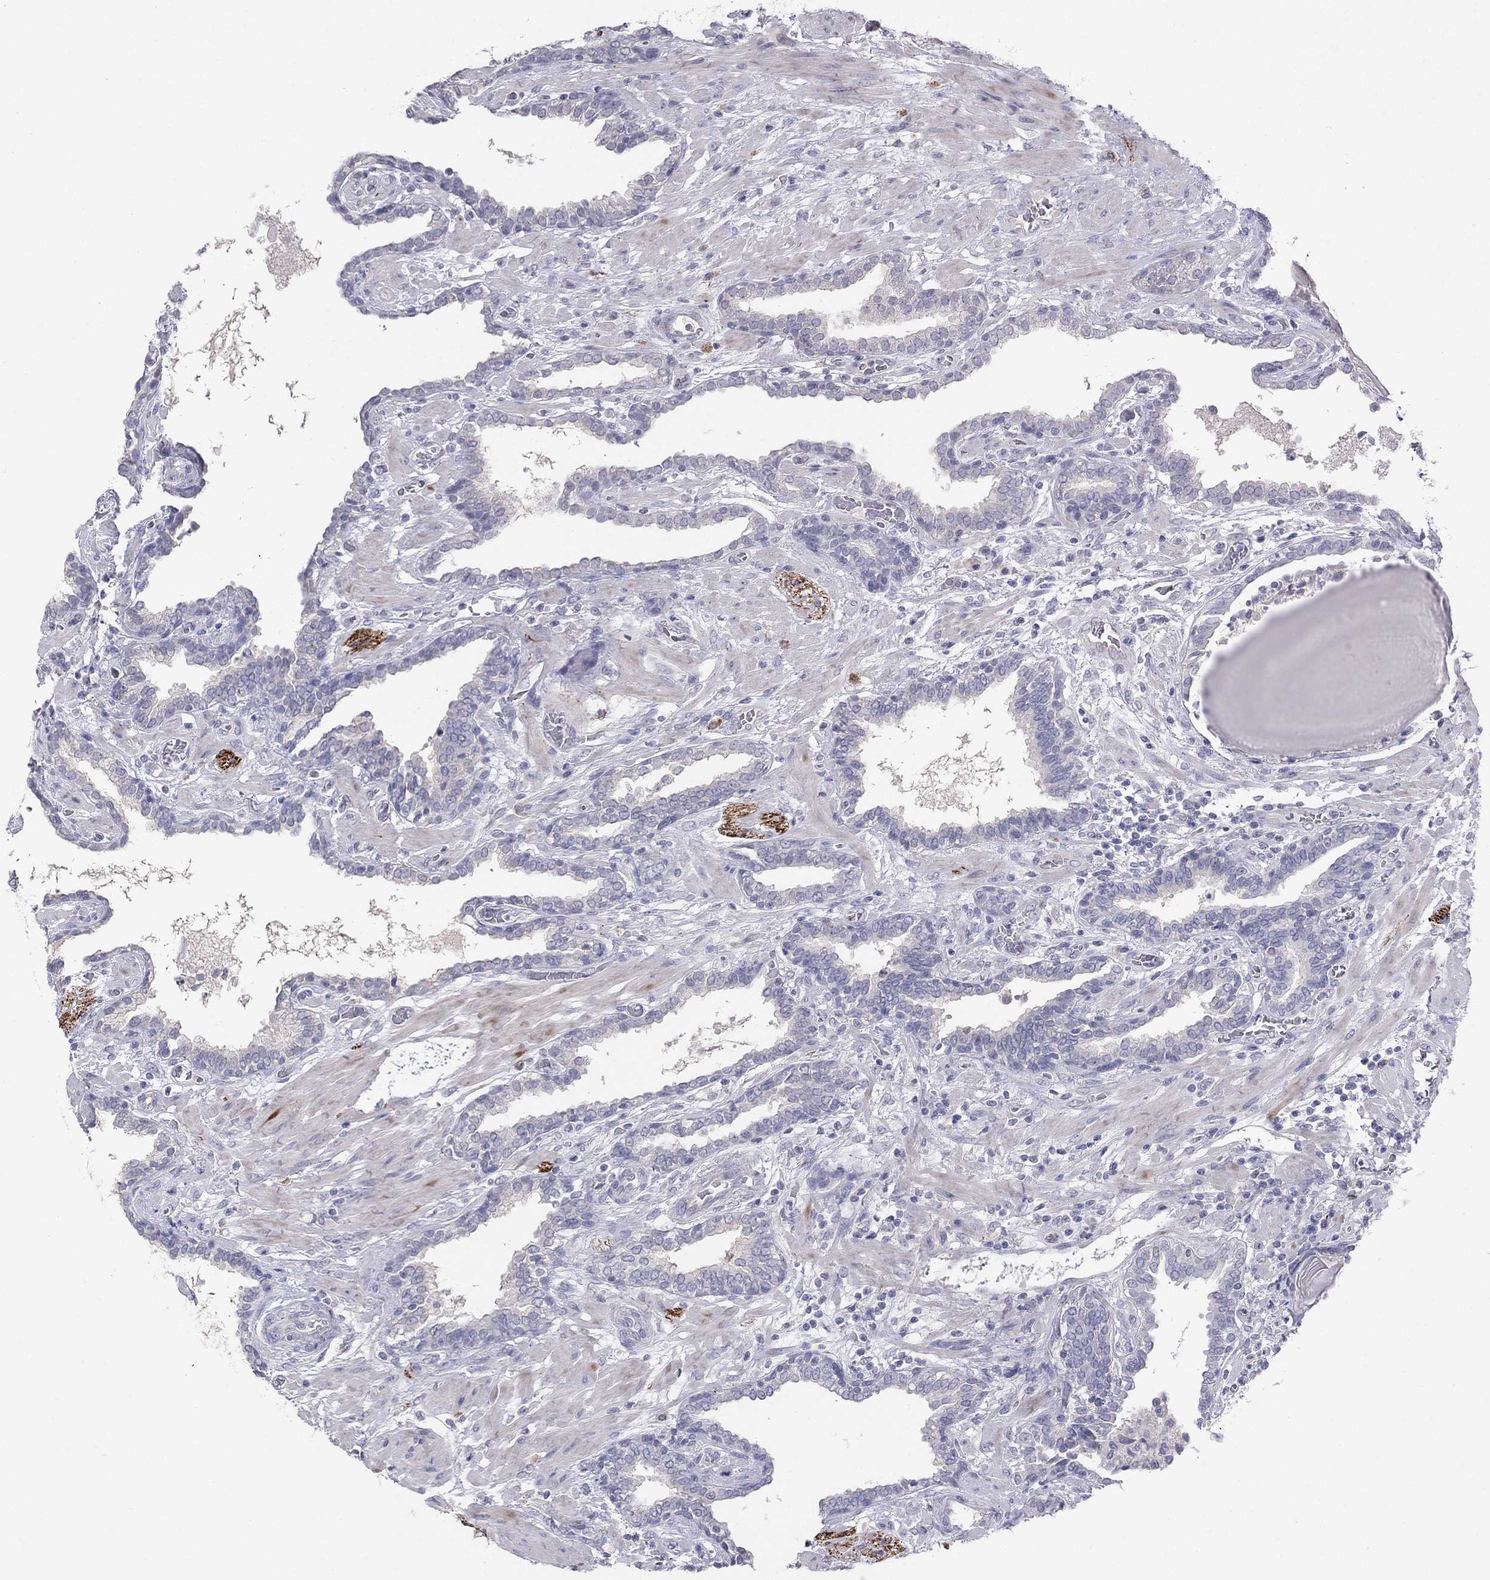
{"staining": {"intensity": "negative", "quantity": "none", "location": "none"}, "tissue": "prostate cancer", "cell_type": "Tumor cells", "image_type": "cancer", "snomed": [{"axis": "morphology", "description": "Adenocarcinoma, Low grade"}, {"axis": "topography", "description": "Prostate"}], "caption": "This is an IHC photomicrograph of prostate cancer. There is no expression in tumor cells.", "gene": "KRT40", "patient": {"sex": "male", "age": 69}}